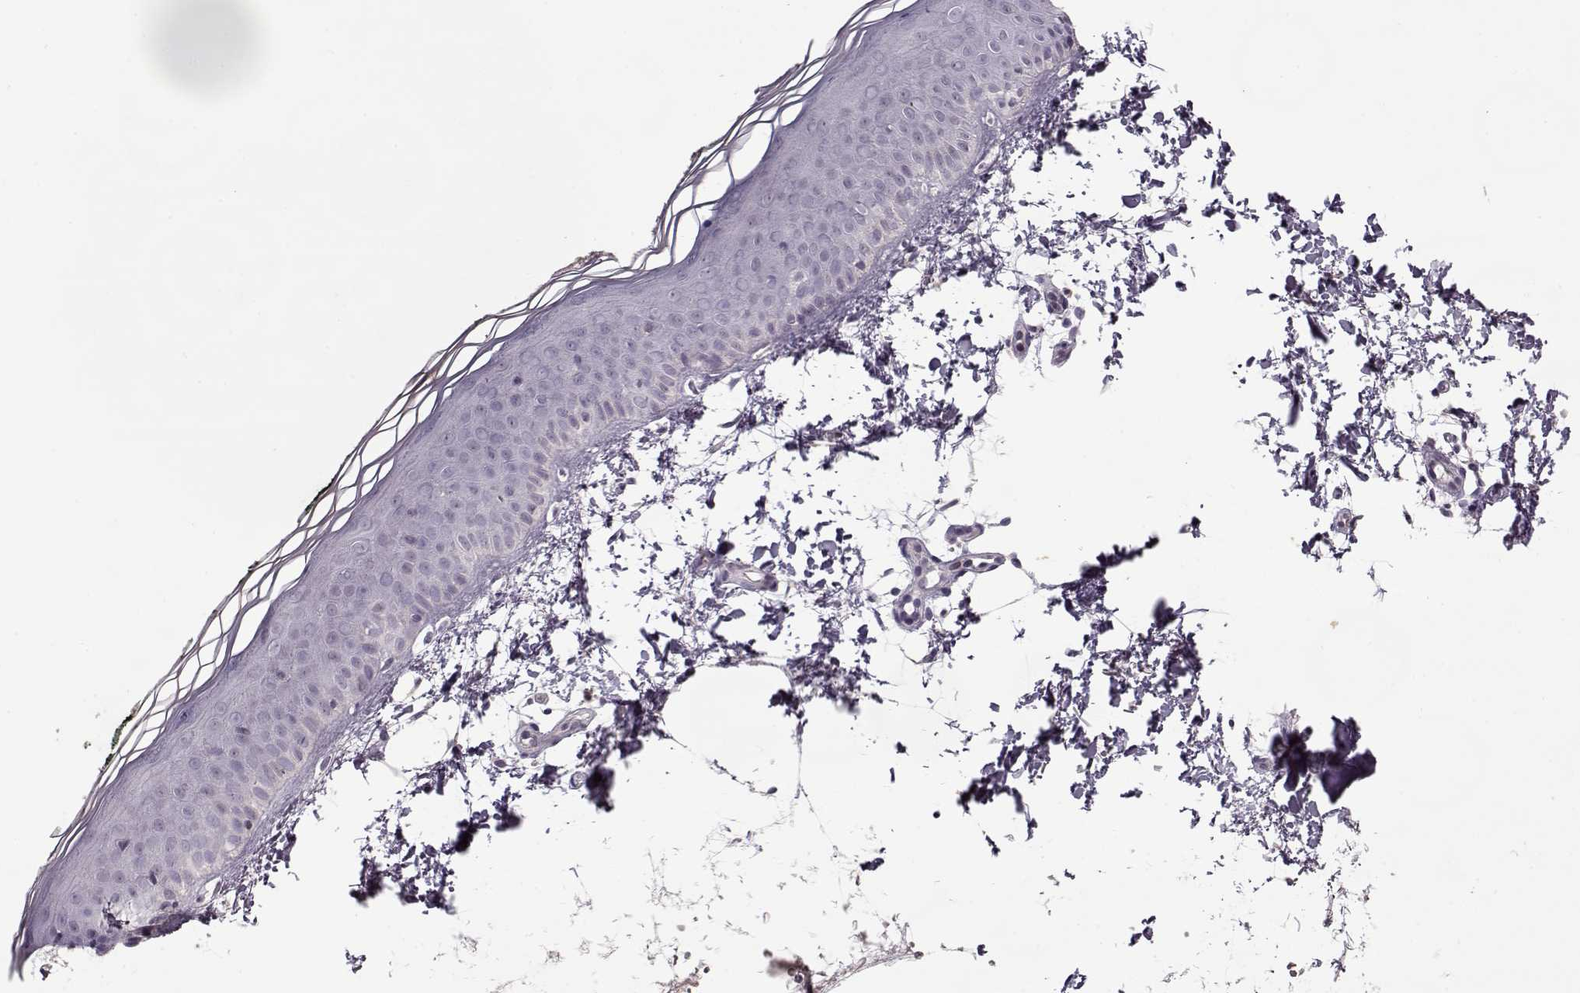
{"staining": {"intensity": "negative", "quantity": "none", "location": "none"}, "tissue": "skin", "cell_type": "Fibroblasts", "image_type": "normal", "snomed": [{"axis": "morphology", "description": "Normal tissue, NOS"}, {"axis": "topography", "description": "Skin"}], "caption": "The immunohistochemistry (IHC) image has no significant staining in fibroblasts of skin. Nuclei are stained in blue.", "gene": "ACOT11", "patient": {"sex": "female", "age": 62}}